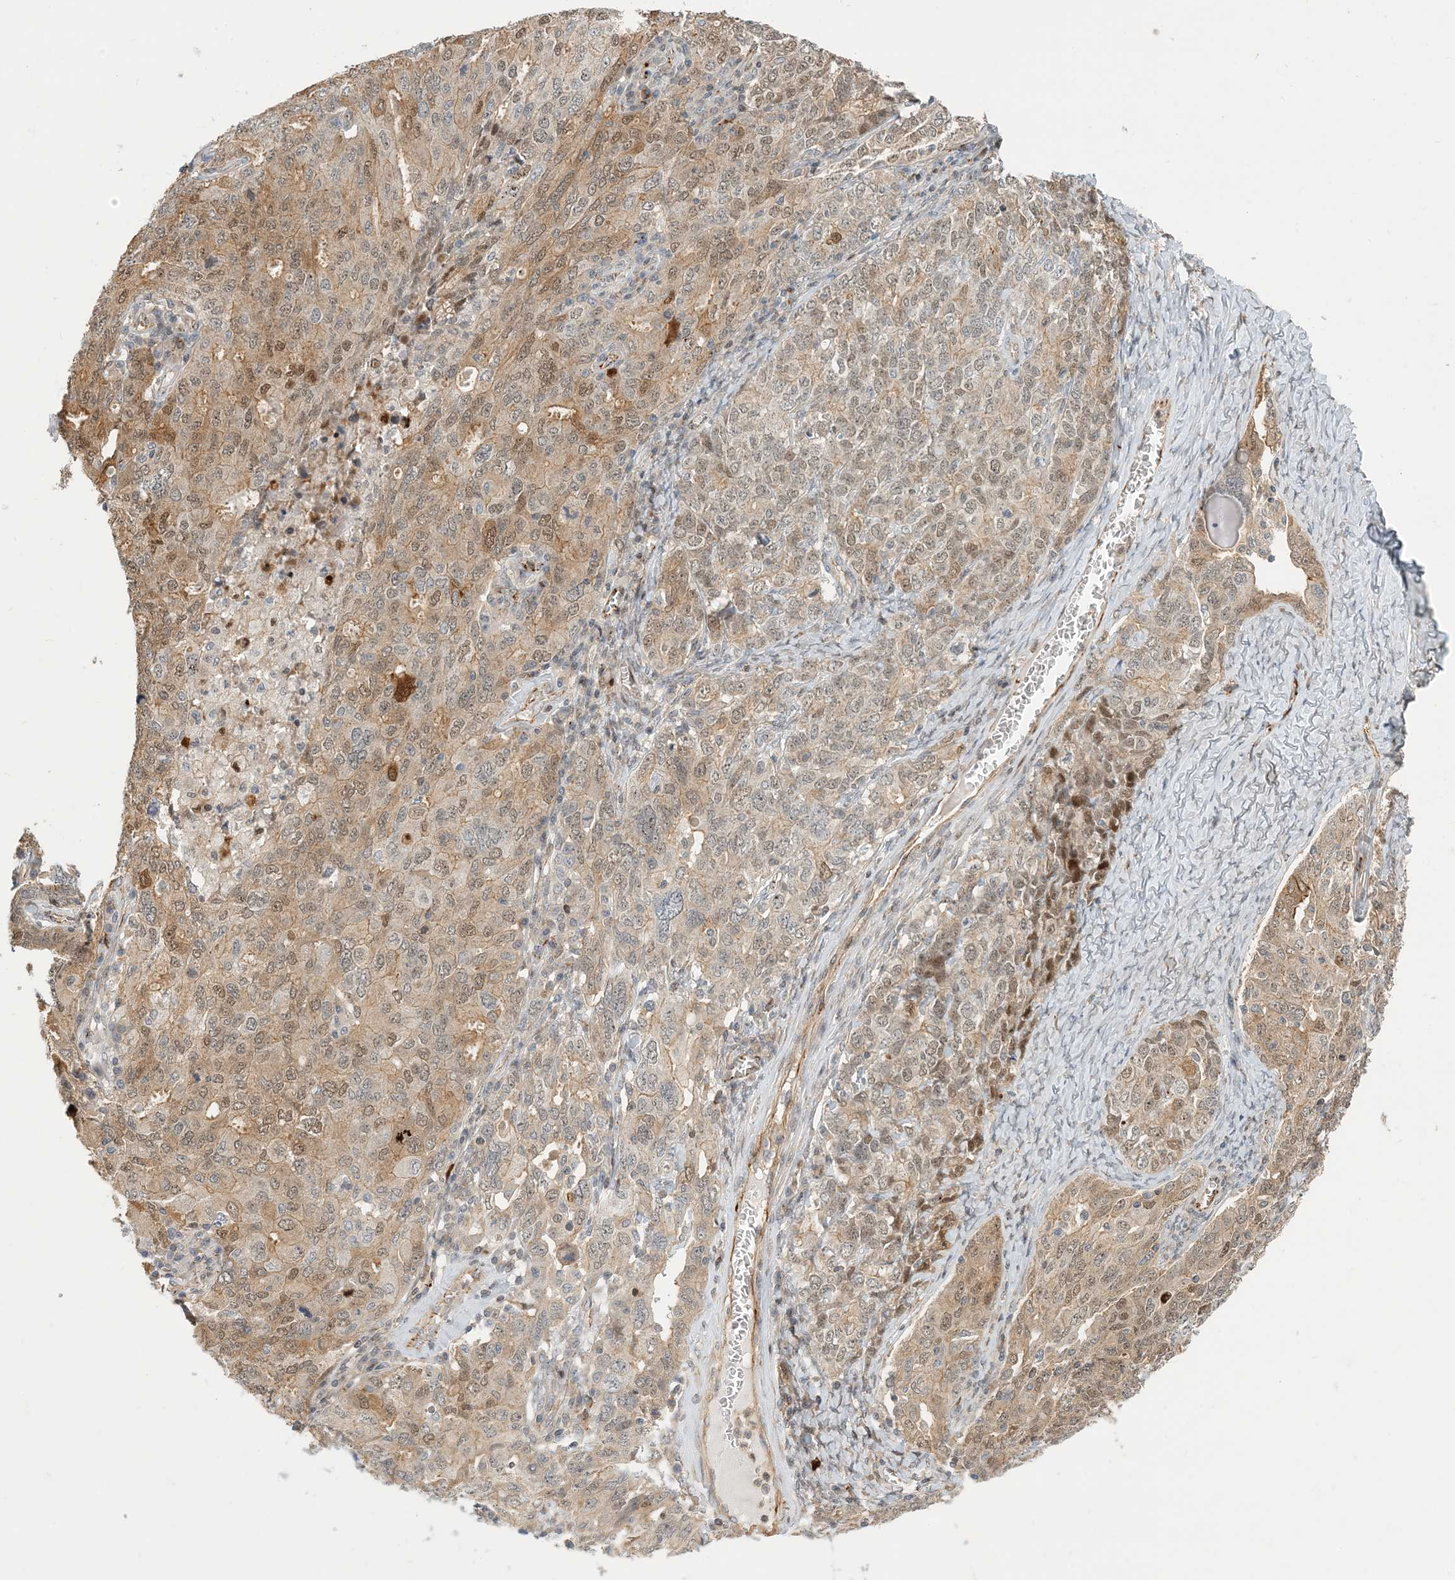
{"staining": {"intensity": "moderate", "quantity": "25%-75%", "location": "cytoplasmic/membranous,nuclear"}, "tissue": "ovarian cancer", "cell_type": "Tumor cells", "image_type": "cancer", "snomed": [{"axis": "morphology", "description": "Carcinoma, endometroid"}, {"axis": "topography", "description": "Ovary"}], "caption": "Immunohistochemistry (IHC) of human ovarian cancer displays medium levels of moderate cytoplasmic/membranous and nuclear expression in about 25%-75% of tumor cells.", "gene": "MAPKBP1", "patient": {"sex": "female", "age": 62}}